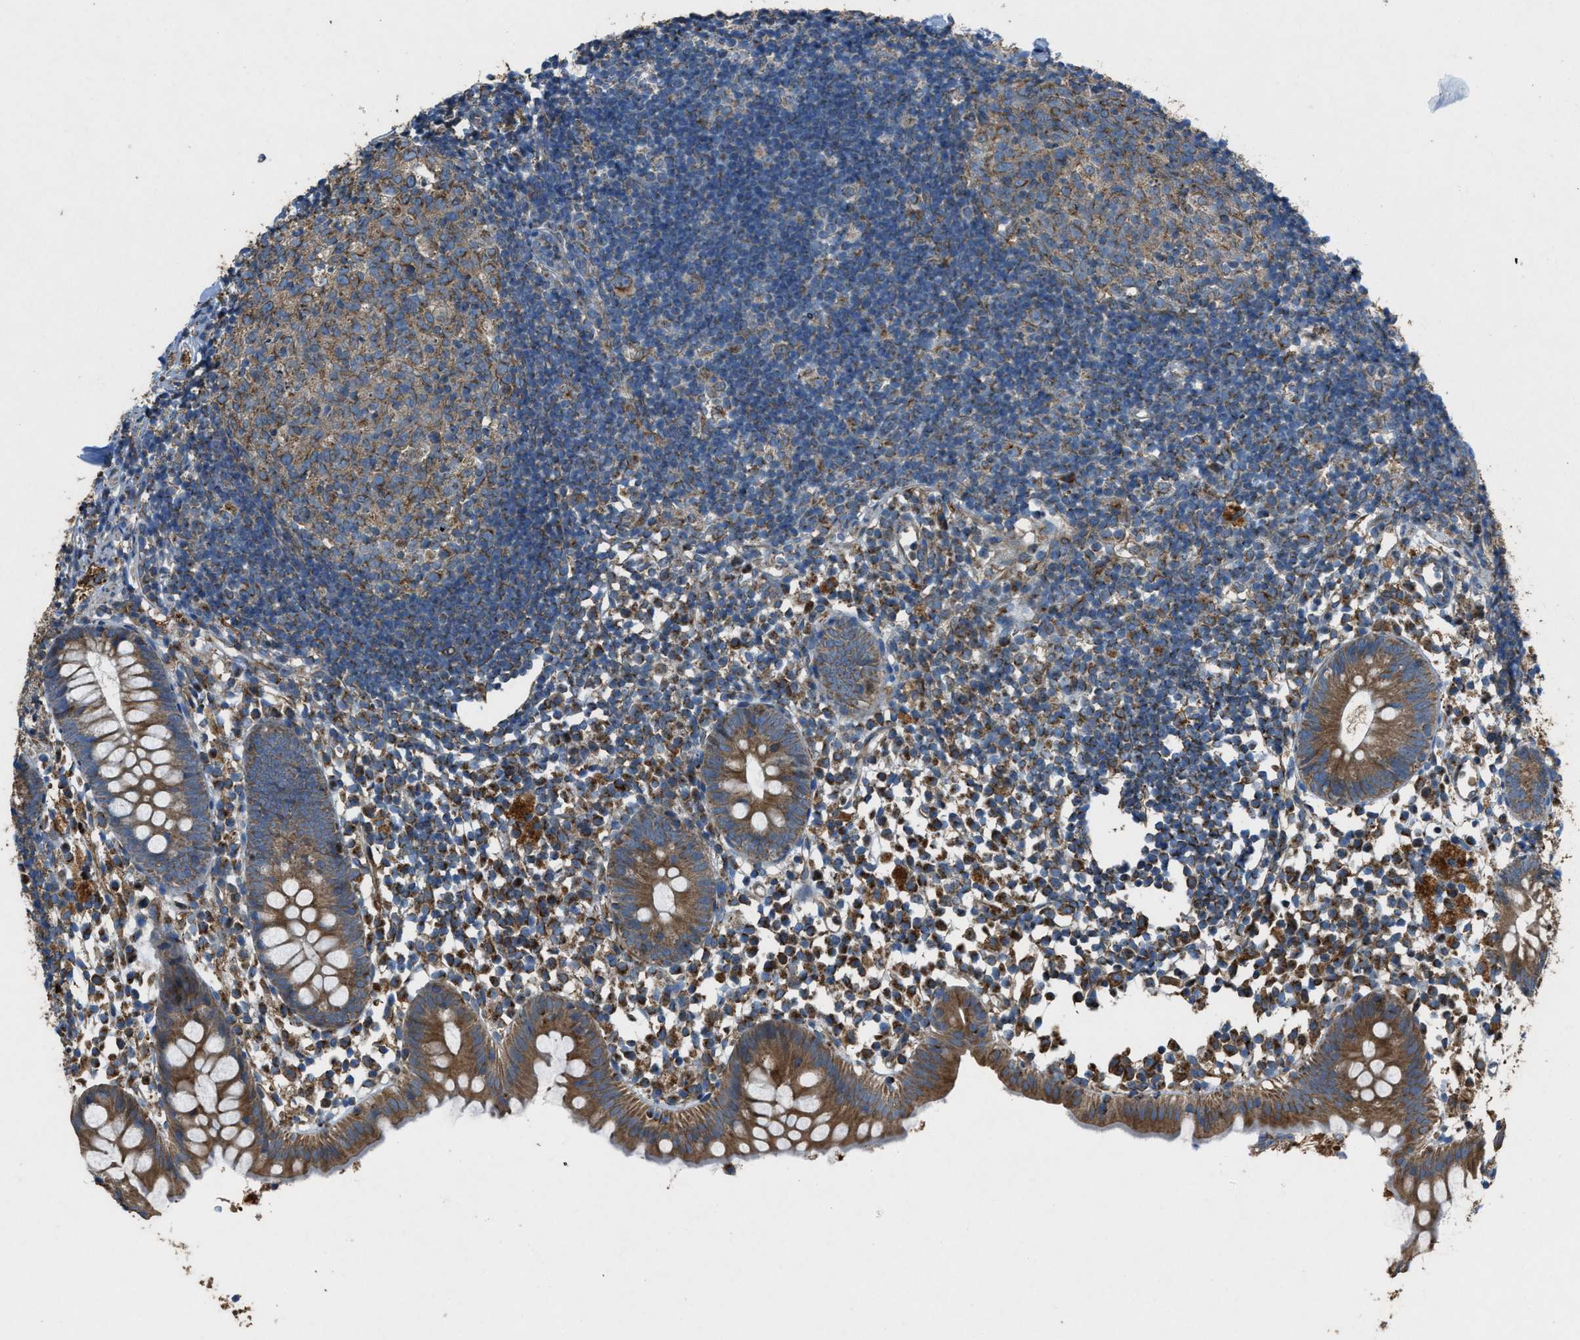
{"staining": {"intensity": "moderate", "quantity": ">75%", "location": "cytoplasmic/membranous"}, "tissue": "appendix", "cell_type": "Glandular cells", "image_type": "normal", "snomed": [{"axis": "morphology", "description": "Normal tissue, NOS"}, {"axis": "topography", "description": "Appendix"}], "caption": "Protein analysis of benign appendix shows moderate cytoplasmic/membranous staining in about >75% of glandular cells.", "gene": "SLC25A11", "patient": {"sex": "female", "age": 20}}